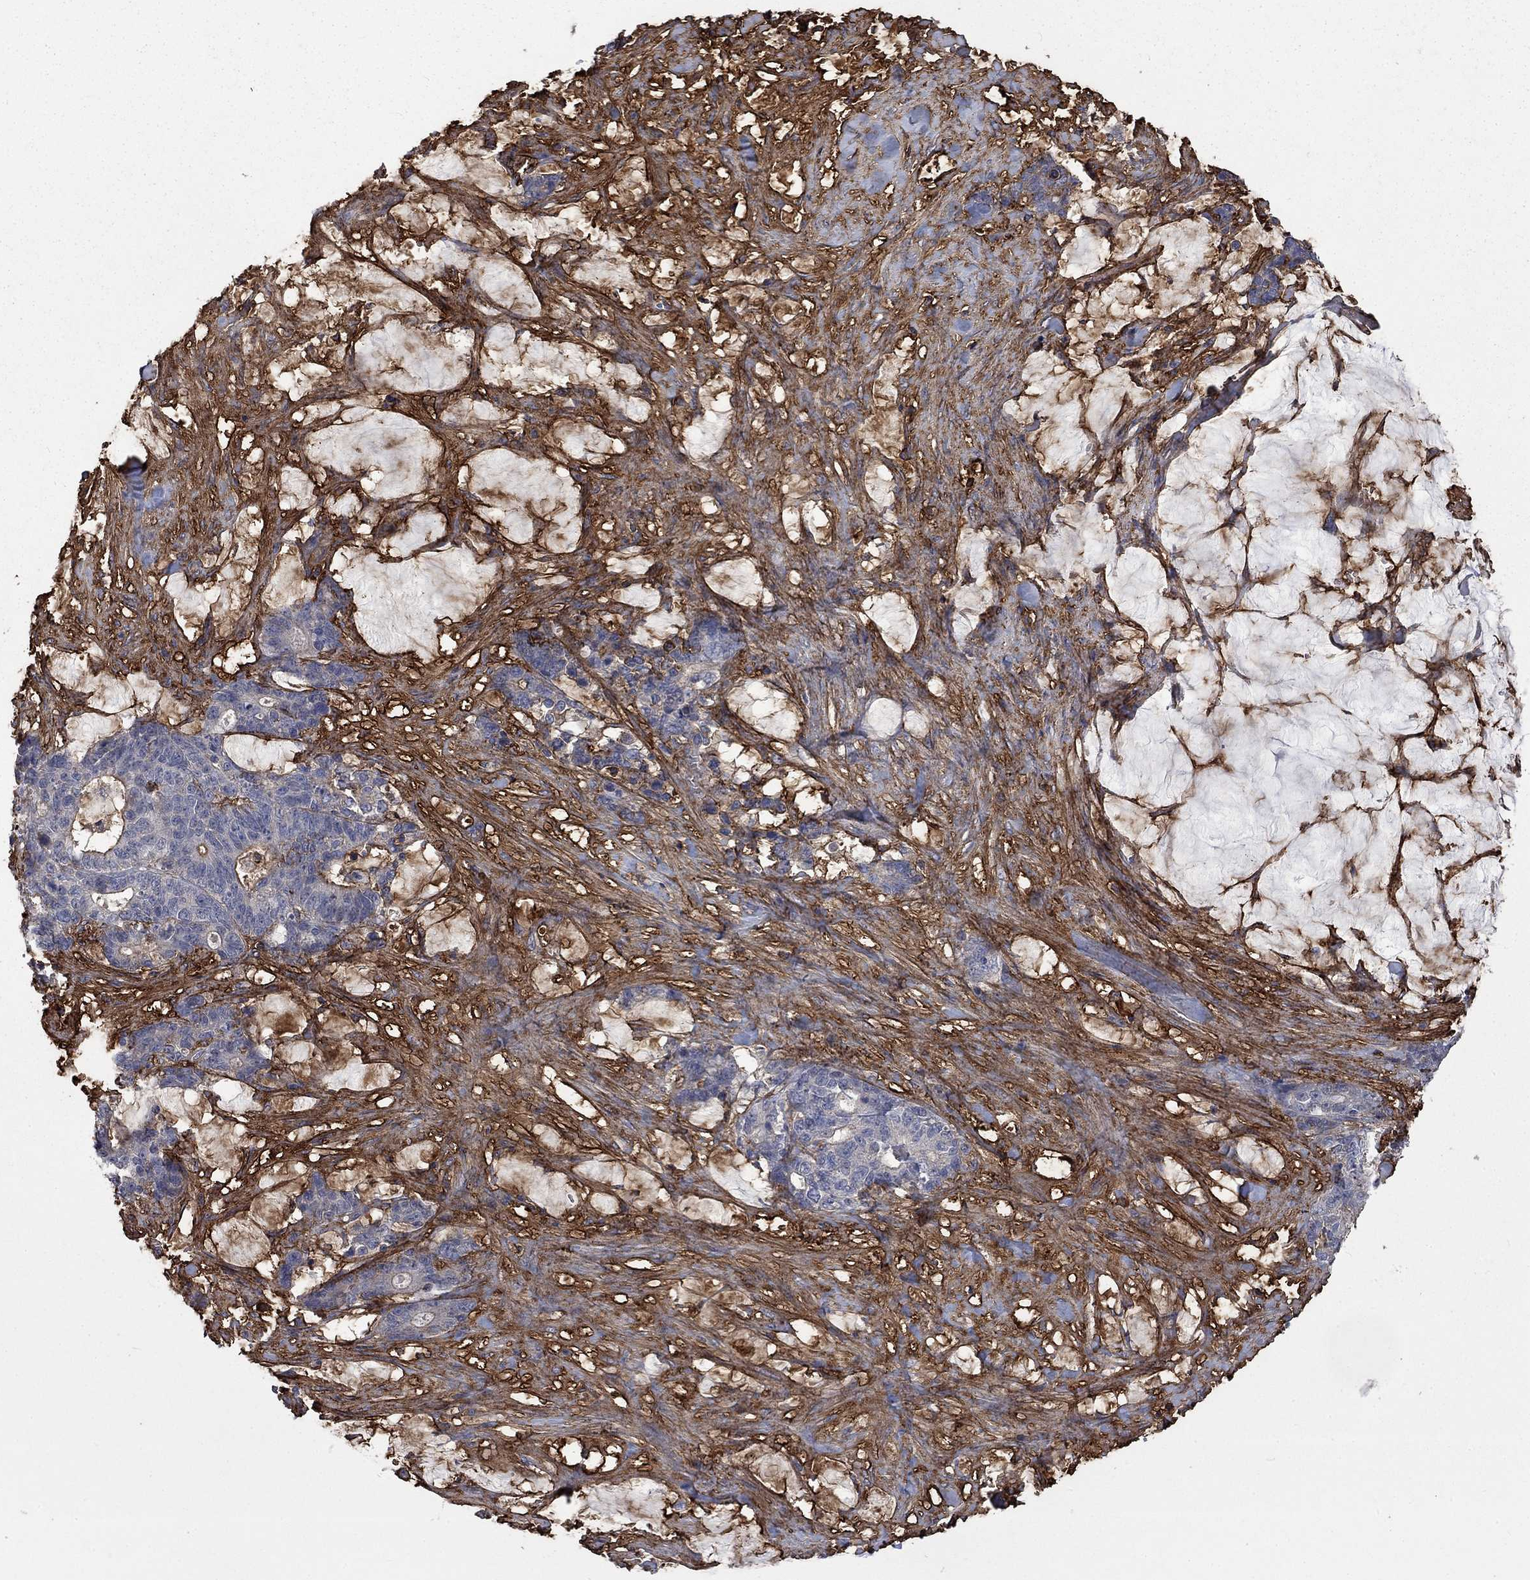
{"staining": {"intensity": "negative", "quantity": "none", "location": "none"}, "tissue": "stomach cancer", "cell_type": "Tumor cells", "image_type": "cancer", "snomed": [{"axis": "morphology", "description": "Normal tissue, NOS"}, {"axis": "morphology", "description": "Adenocarcinoma, NOS"}, {"axis": "topography", "description": "Stomach"}], "caption": "DAB (3,3'-diaminobenzidine) immunohistochemical staining of human stomach adenocarcinoma reveals no significant positivity in tumor cells.", "gene": "VCAN", "patient": {"sex": "female", "age": 64}}